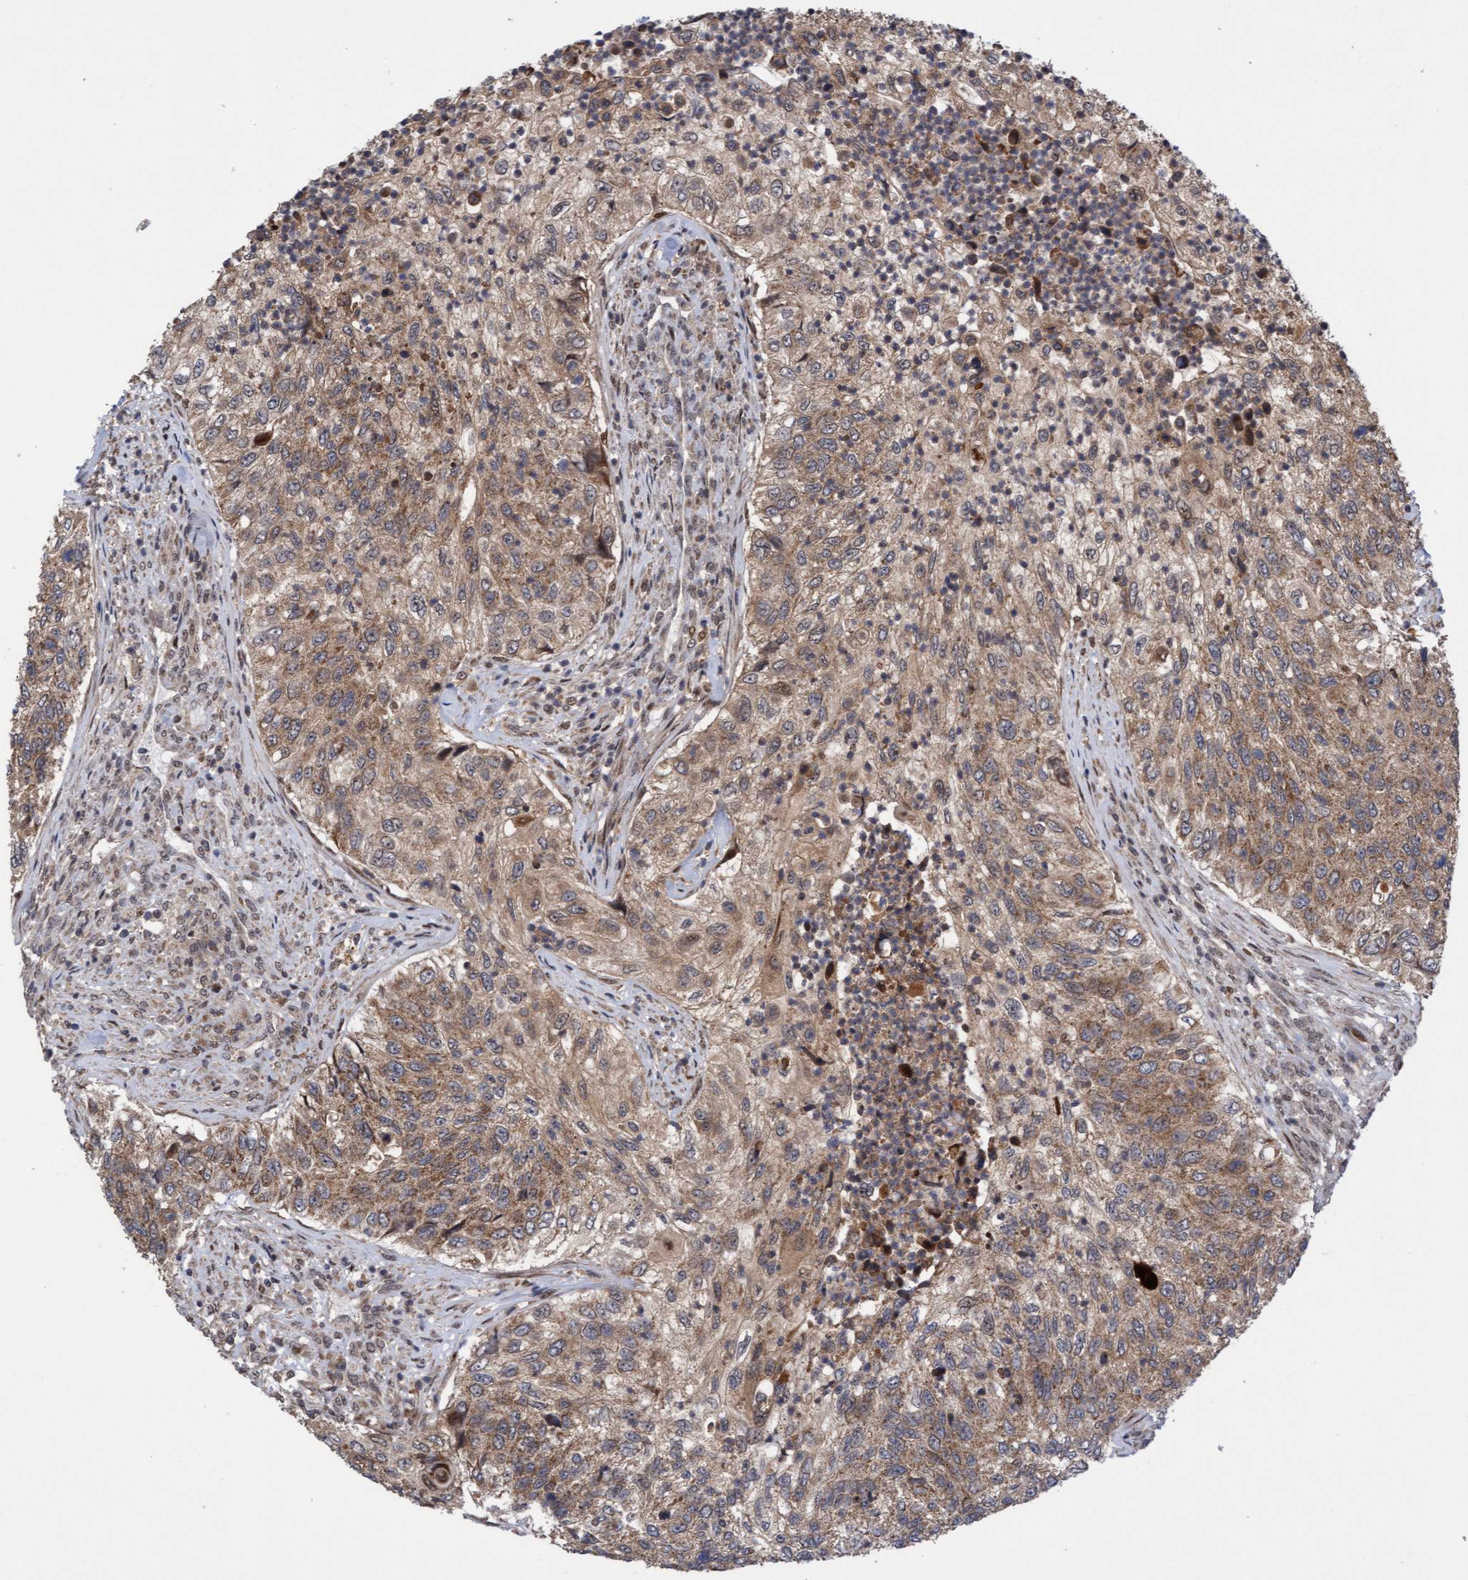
{"staining": {"intensity": "moderate", "quantity": ">75%", "location": "cytoplasmic/membranous"}, "tissue": "urothelial cancer", "cell_type": "Tumor cells", "image_type": "cancer", "snomed": [{"axis": "morphology", "description": "Urothelial carcinoma, High grade"}, {"axis": "topography", "description": "Urinary bladder"}], "caption": "Urothelial carcinoma (high-grade) stained with IHC shows moderate cytoplasmic/membranous staining in approximately >75% of tumor cells. (DAB (3,3'-diaminobenzidine) = brown stain, brightfield microscopy at high magnification).", "gene": "ITFG1", "patient": {"sex": "female", "age": 60}}